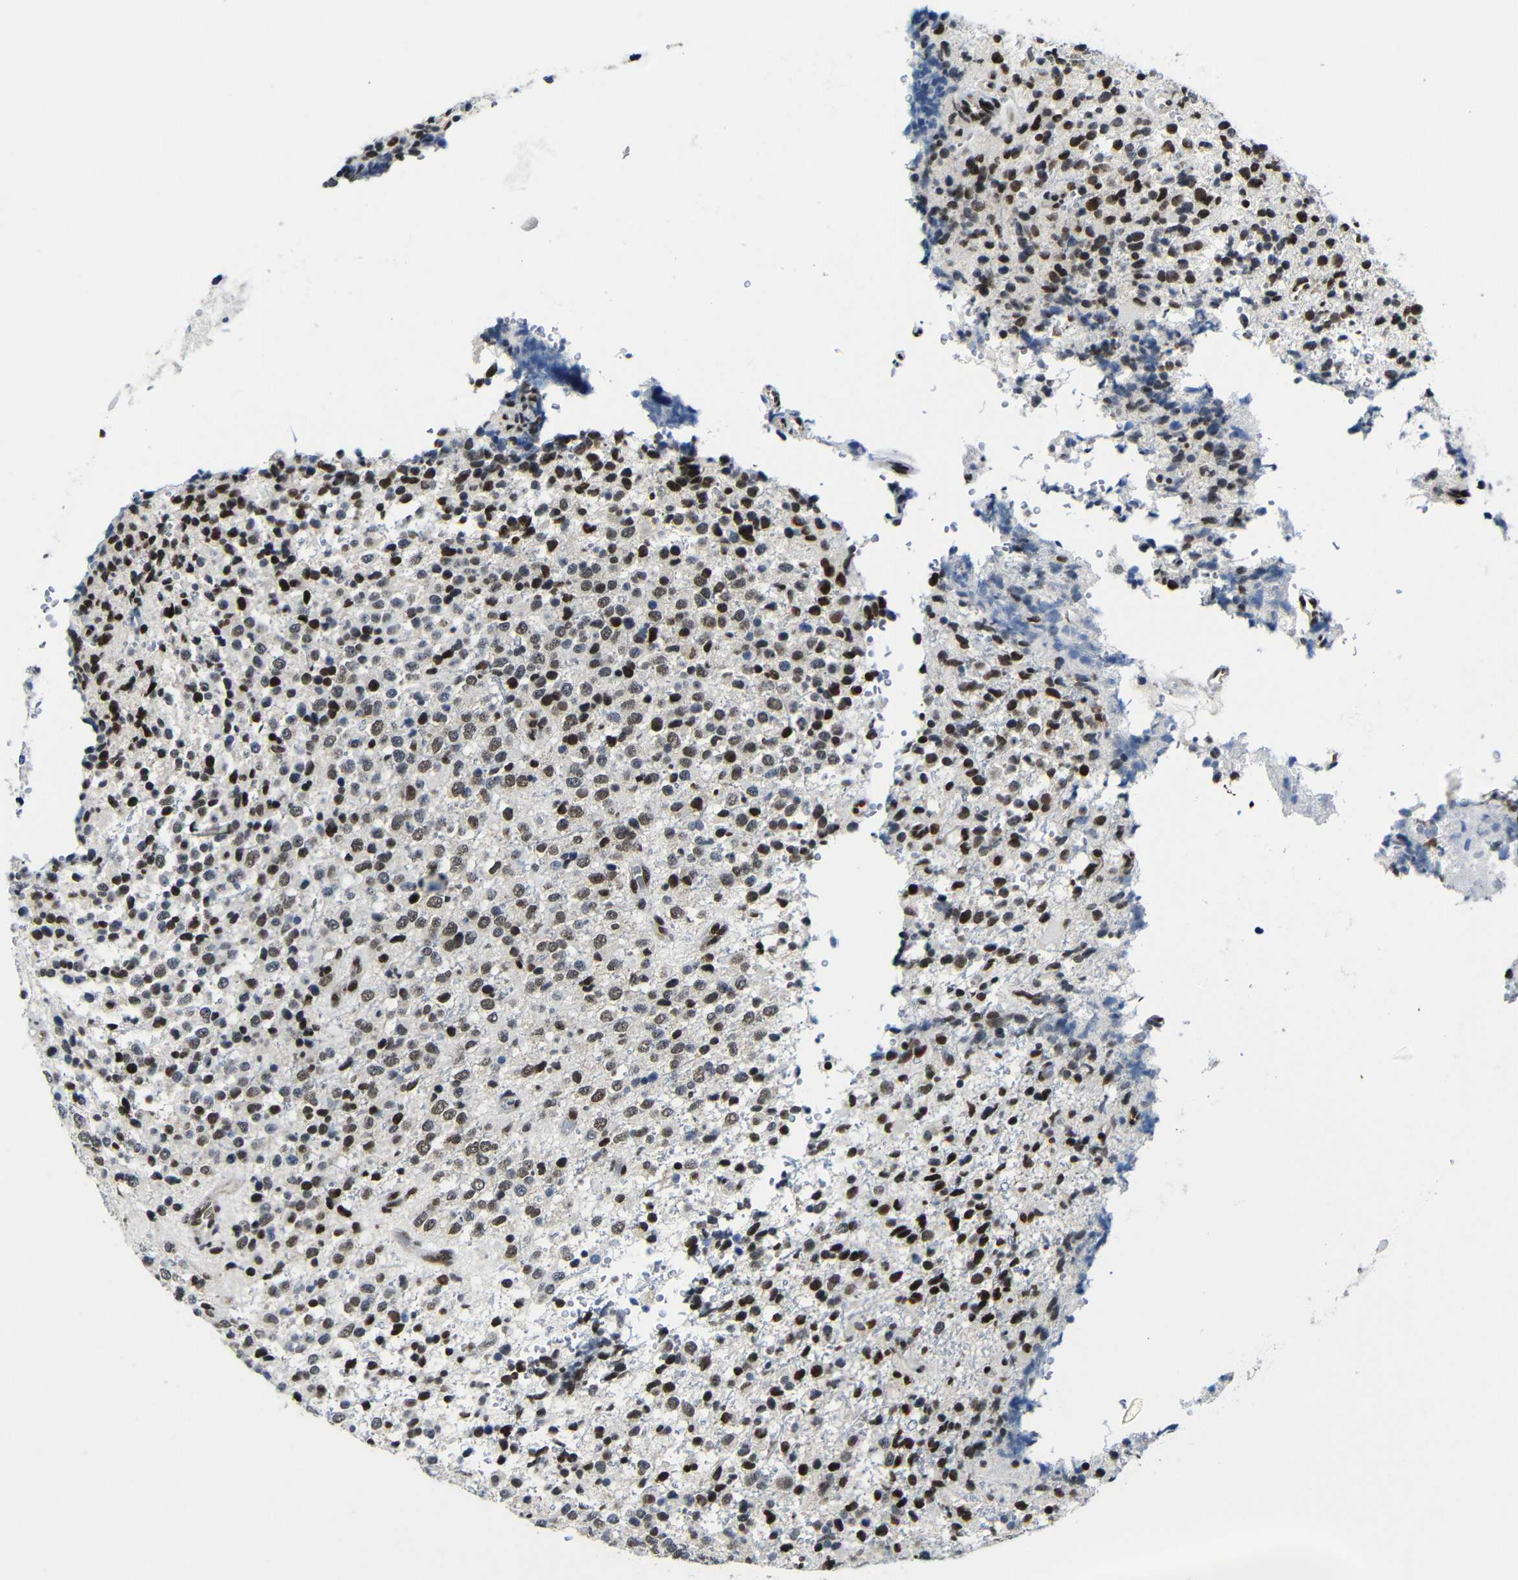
{"staining": {"intensity": "strong", "quantity": ">75%", "location": "nuclear"}, "tissue": "glioma", "cell_type": "Tumor cells", "image_type": "cancer", "snomed": [{"axis": "morphology", "description": "Glioma, malignant, High grade"}, {"axis": "topography", "description": "pancreas cauda"}], "caption": "High-magnification brightfield microscopy of malignant high-grade glioma stained with DAB (brown) and counterstained with hematoxylin (blue). tumor cells exhibit strong nuclear staining is seen in about>75% of cells. (DAB (3,3'-diaminobenzidine) IHC, brown staining for protein, blue staining for nuclei).", "gene": "PTBP1", "patient": {"sex": "male", "age": 60}}